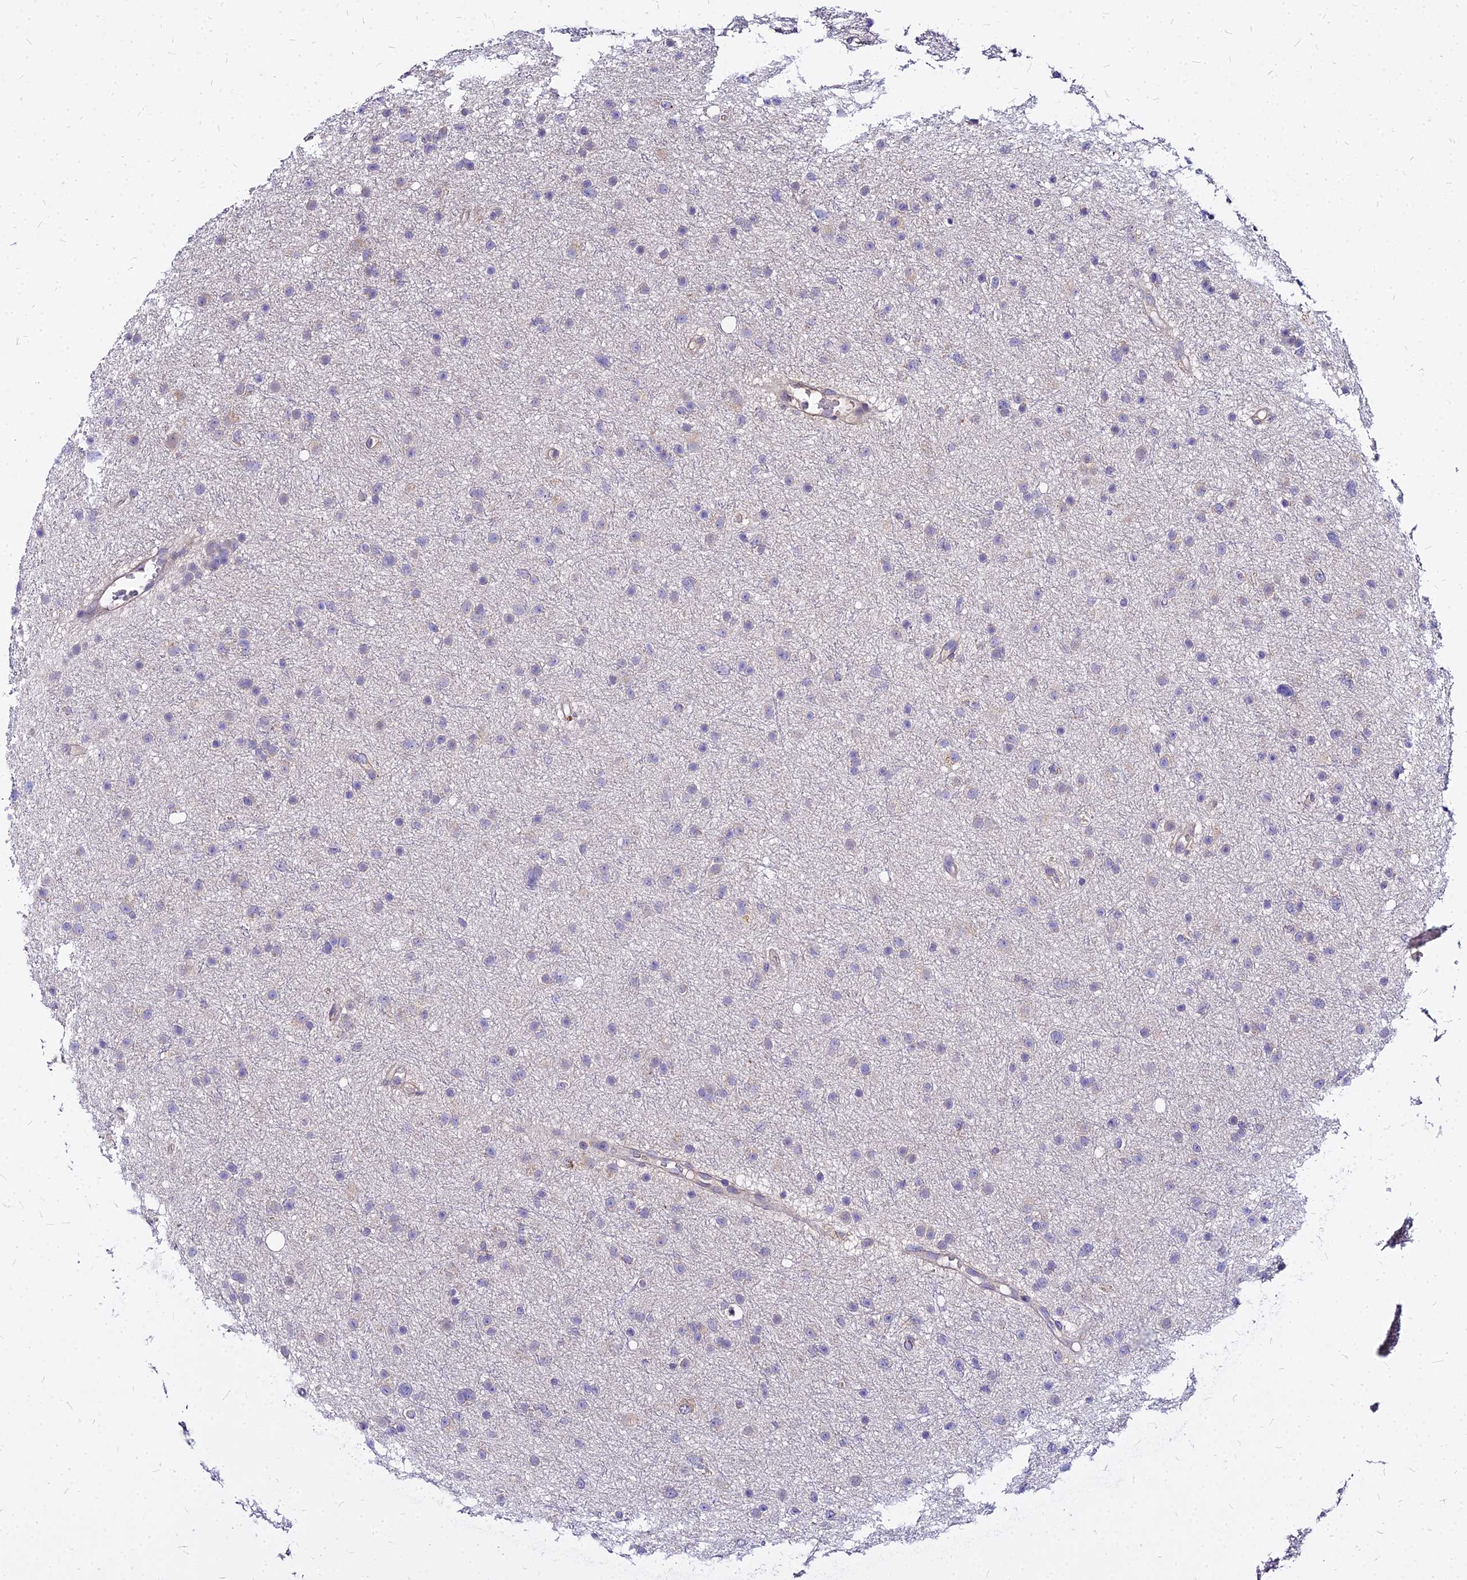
{"staining": {"intensity": "negative", "quantity": "none", "location": "none"}, "tissue": "glioma", "cell_type": "Tumor cells", "image_type": "cancer", "snomed": [{"axis": "morphology", "description": "Glioma, malignant, Low grade"}, {"axis": "topography", "description": "Cerebral cortex"}], "caption": "The immunohistochemistry (IHC) photomicrograph has no significant staining in tumor cells of glioma tissue.", "gene": "COMMD10", "patient": {"sex": "female", "age": 39}}